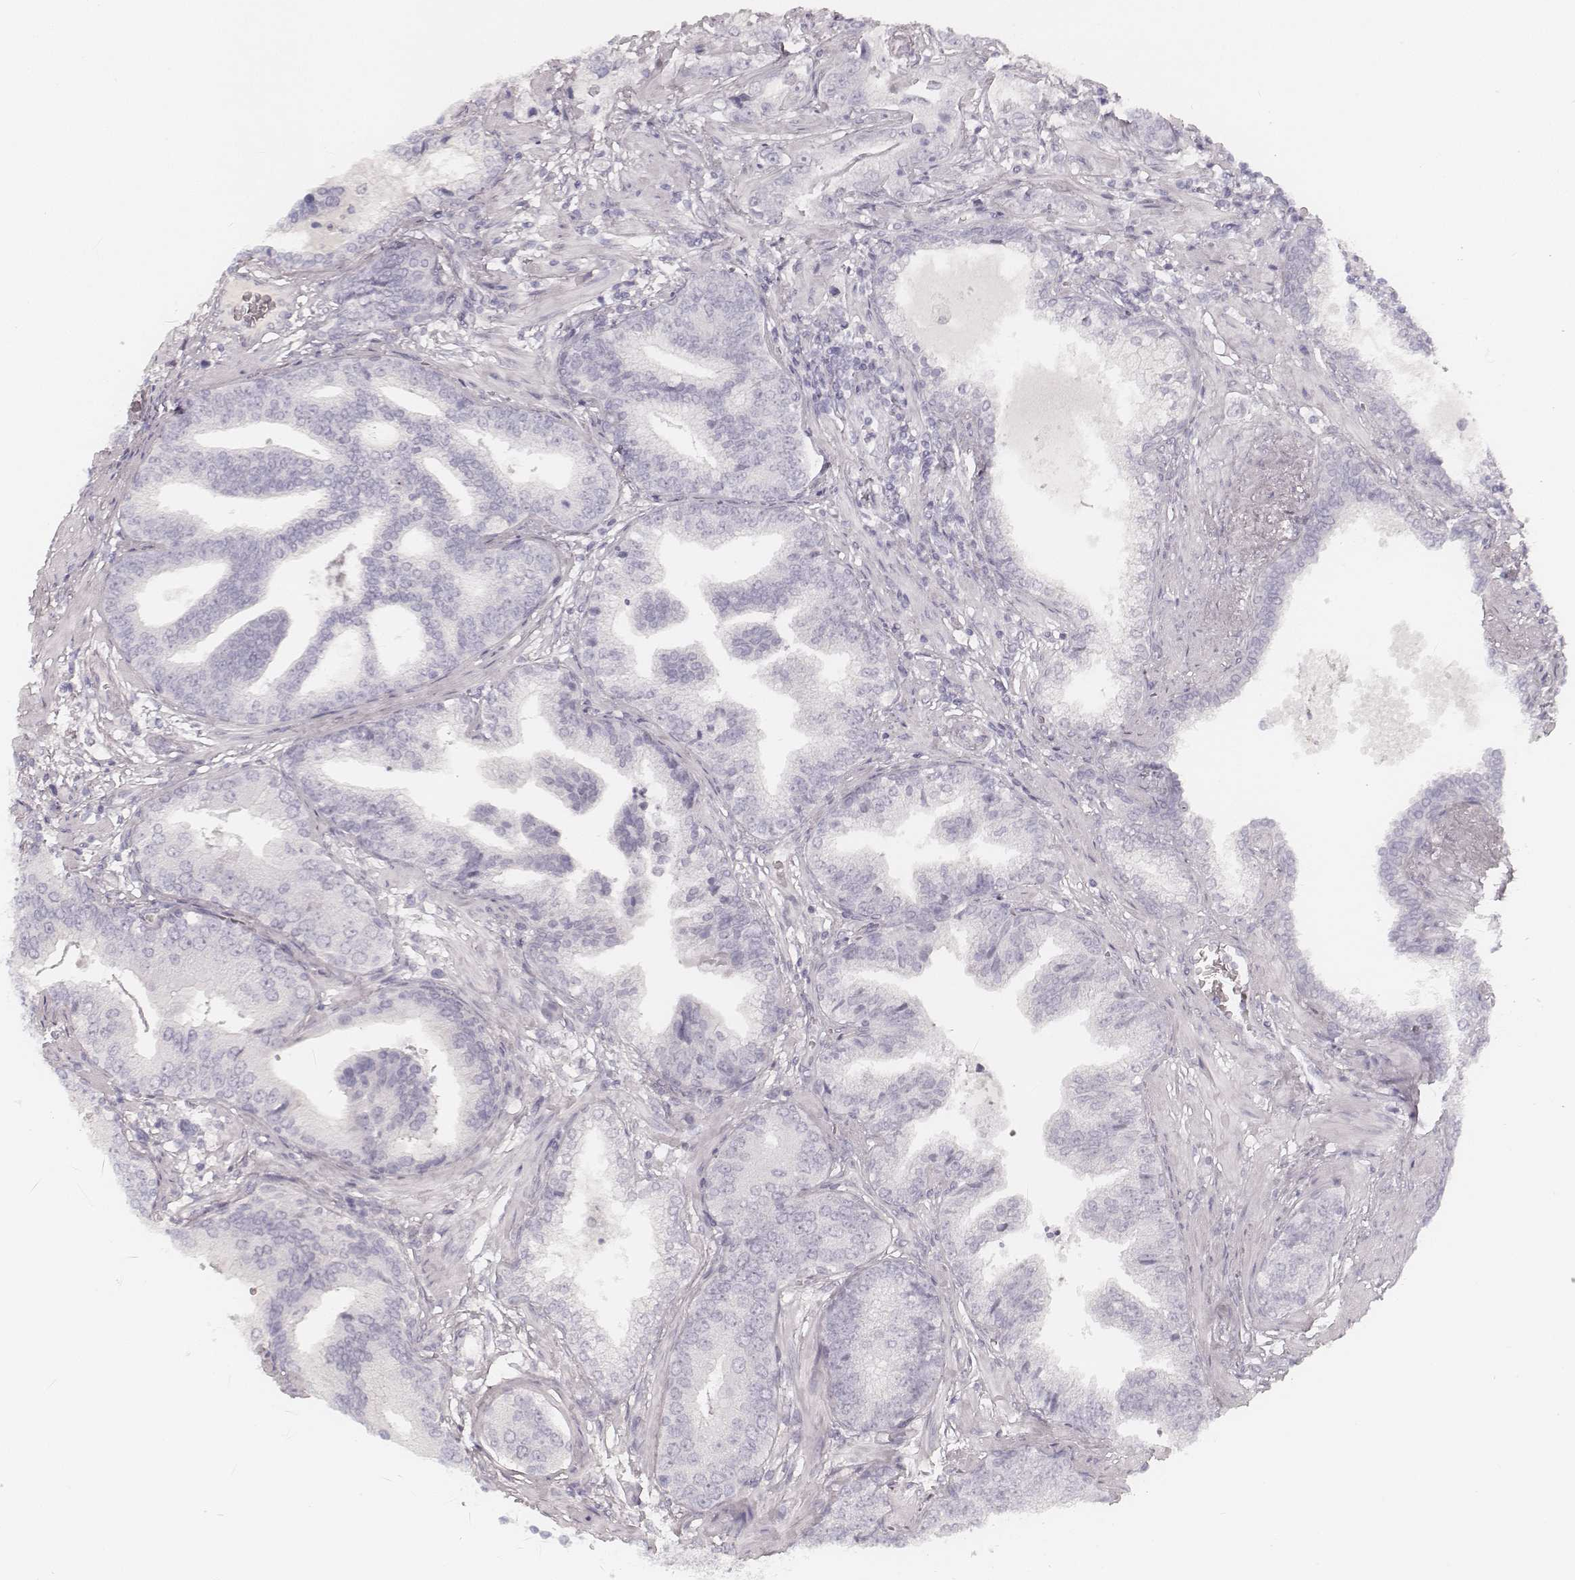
{"staining": {"intensity": "negative", "quantity": "none", "location": "none"}, "tissue": "prostate cancer", "cell_type": "Tumor cells", "image_type": "cancer", "snomed": [{"axis": "morphology", "description": "Adenocarcinoma, NOS"}, {"axis": "topography", "description": "Prostate"}], "caption": "Immunohistochemistry of human adenocarcinoma (prostate) exhibits no expression in tumor cells.", "gene": "KRT31", "patient": {"sex": "male", "age": 64}}